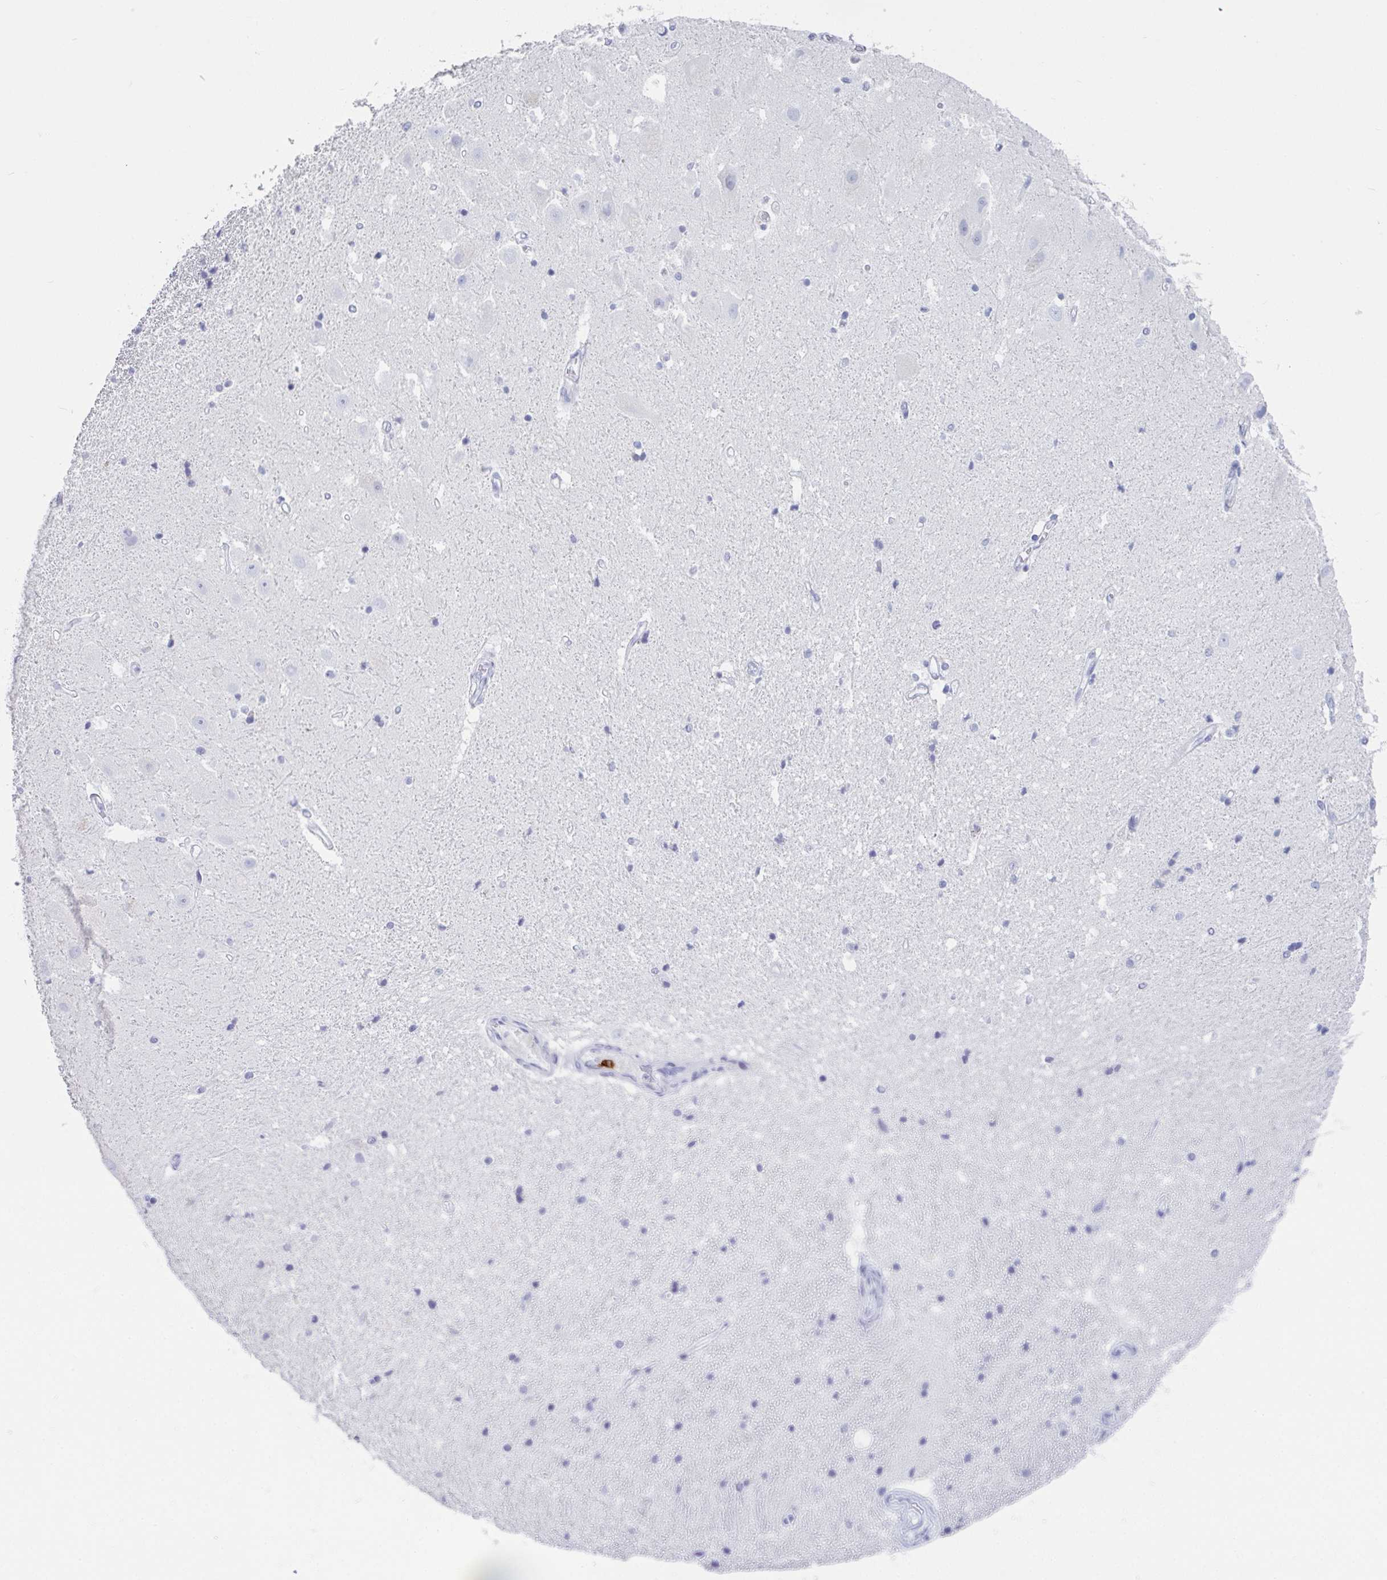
{"staining": {"intensity": "negative", "quantity": "none", "location": "none"}, "tissue": "hippocampus", "cell_type": "Glial cells", "image_type": "normal", "snomed": [{"axis": "morphology", "description": "Normal tissue, NOS"}, {"axis": "topography", "description": "Hippocampus"}], "caption": "Micrograph shows no significant protein staining in glial cells of unremarkable hippocampus.", "gene": "RUBCN", "patient": {"sex": "male", "age": 63}}